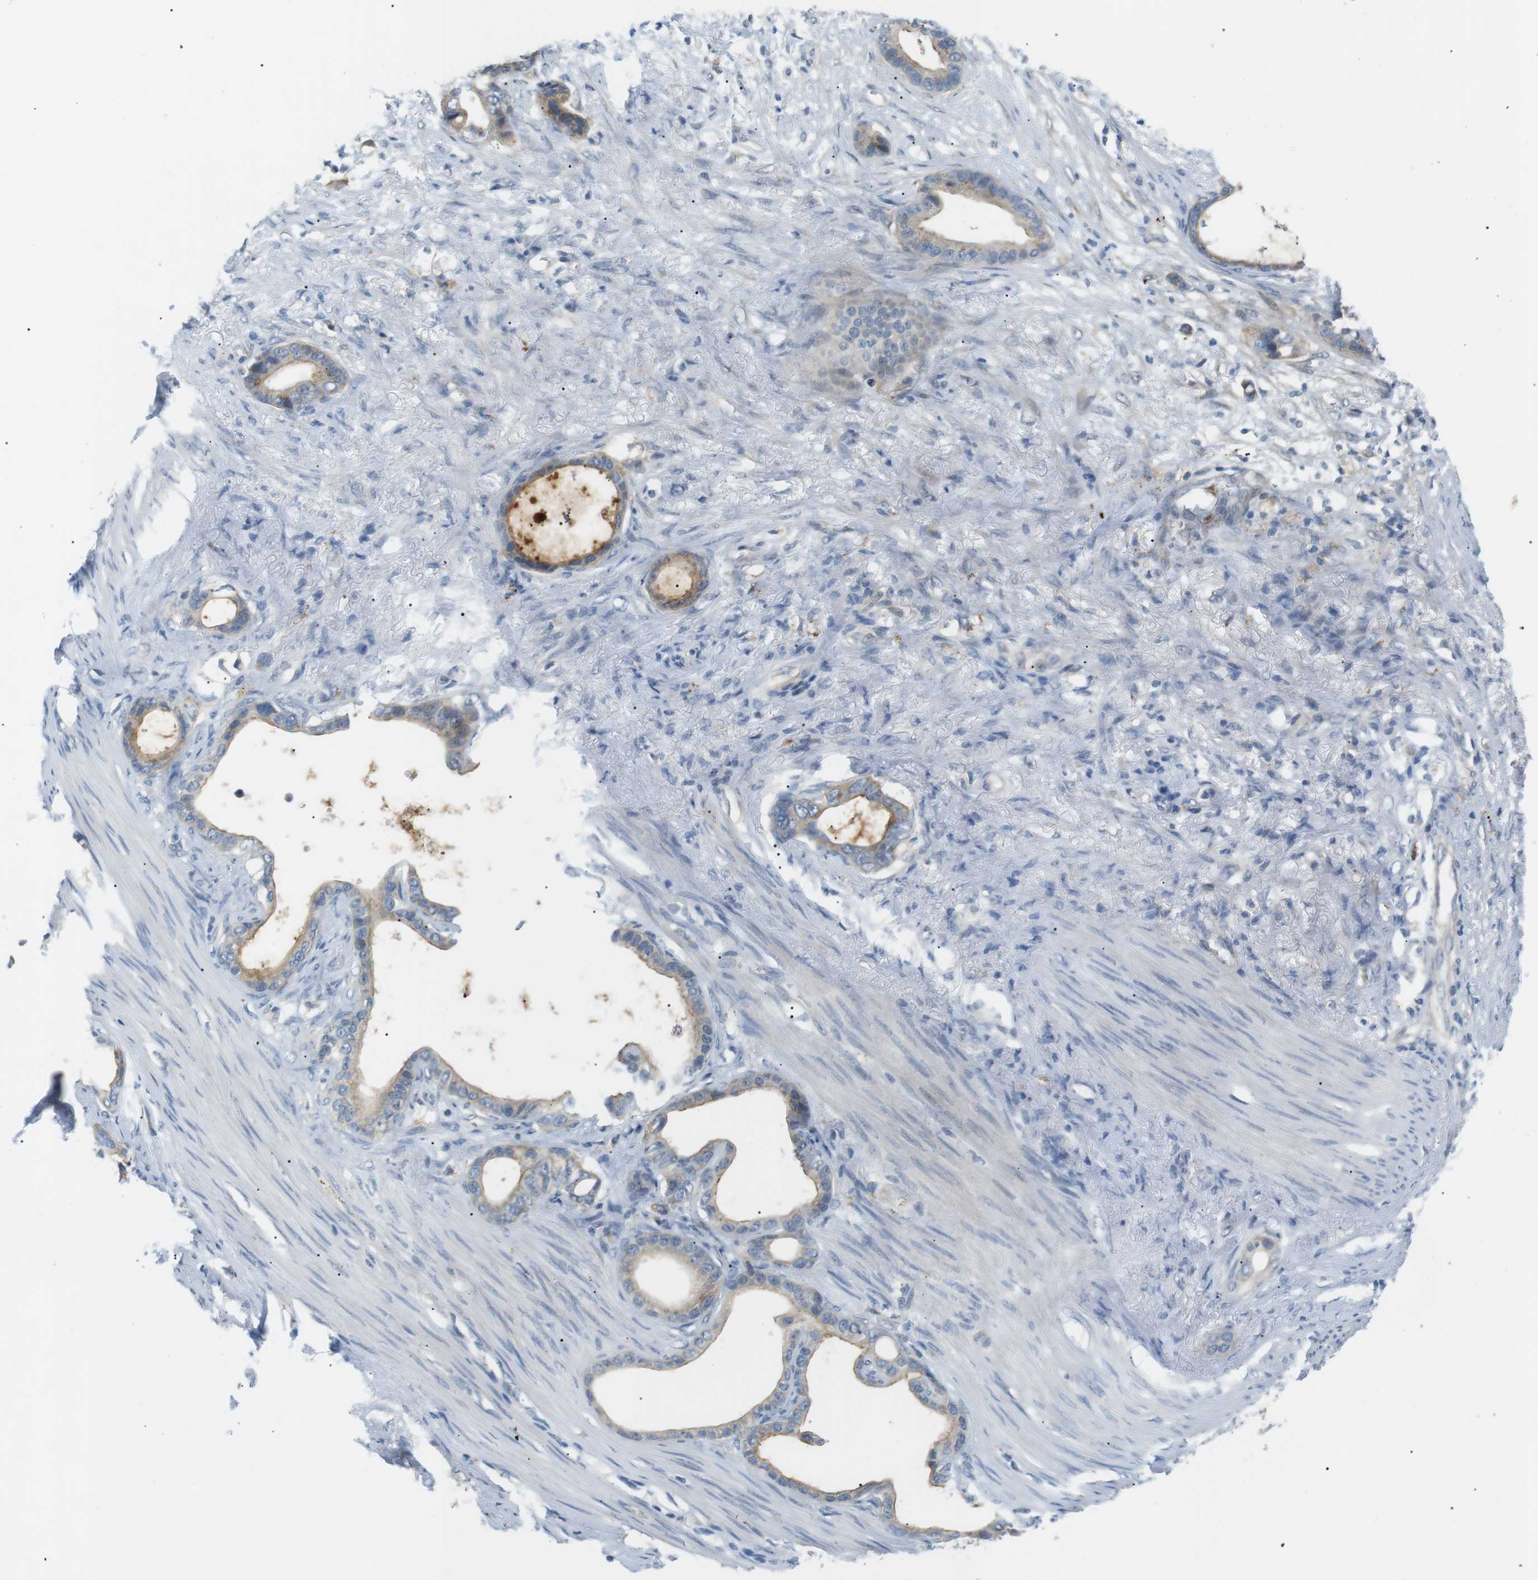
{"staining": {"intensity": "weak", "quantity": "<25%", "location": "cytoplasmic/membranous"}, "tissue": "stomach cancer", "cell_type": "Tumor cells", "image_type": "cancer", "snomed": [{"axis": "morphology", "description": "Adenocarcinoma, NOS"}, {"axis": "topography", "description": "Stomach"}], "caption": "Stomach adenocarcinoma was stained to show a protein in brown. There is no significant staining in tumor cells. The staining was performed using DAB (3,3'-diaminobenzidine) to visualize the protein expression in brown, while the nuclei were stained in blue with hematoxylin (Magnification: 20x).", "gene": "B4GALNT2", "patient": {"sex": "female", "age": 75}}